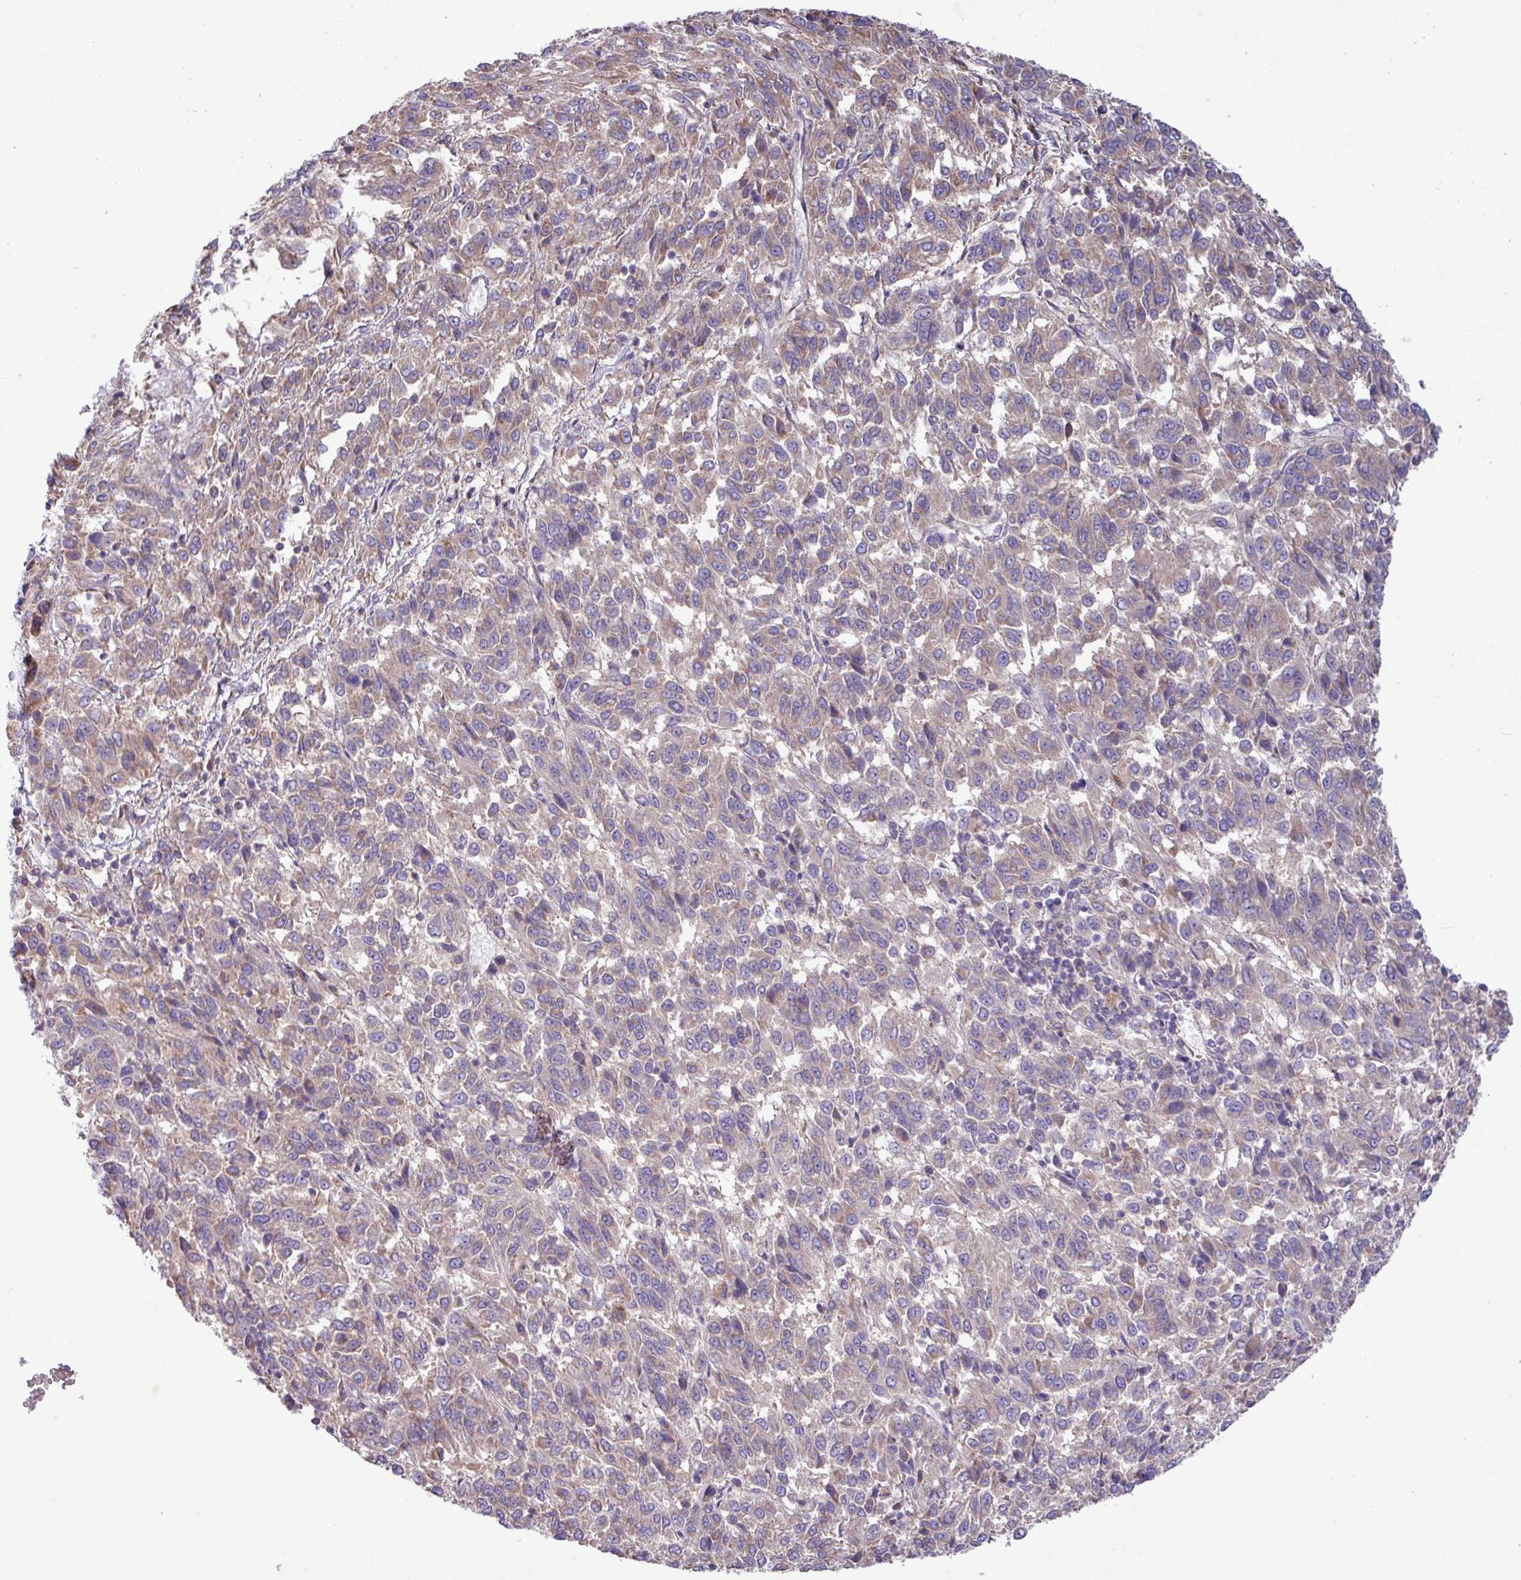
{"staining": {"intensity": "weak", "quantity": "25%-75%", "location": "cytoplasmic/membranous"}, "tissue": "melanoma", "cell_type": "Tumor cells", "image_type": "cancer", "snomed": [{"axis": "morphology", "description": "Malignant melanoma, Metastatic site"}, {"axis": "topography", "description": "Lung"}], "caption": "This histopathology image demonstrates immunohistochemistry staining of human melanoma, with low weak cytoplasmic/membranous staining in approximately 25%-75% of tumor cells.", "gene": "PPM1J", "patient": {"sex": "male", "age": 64}}